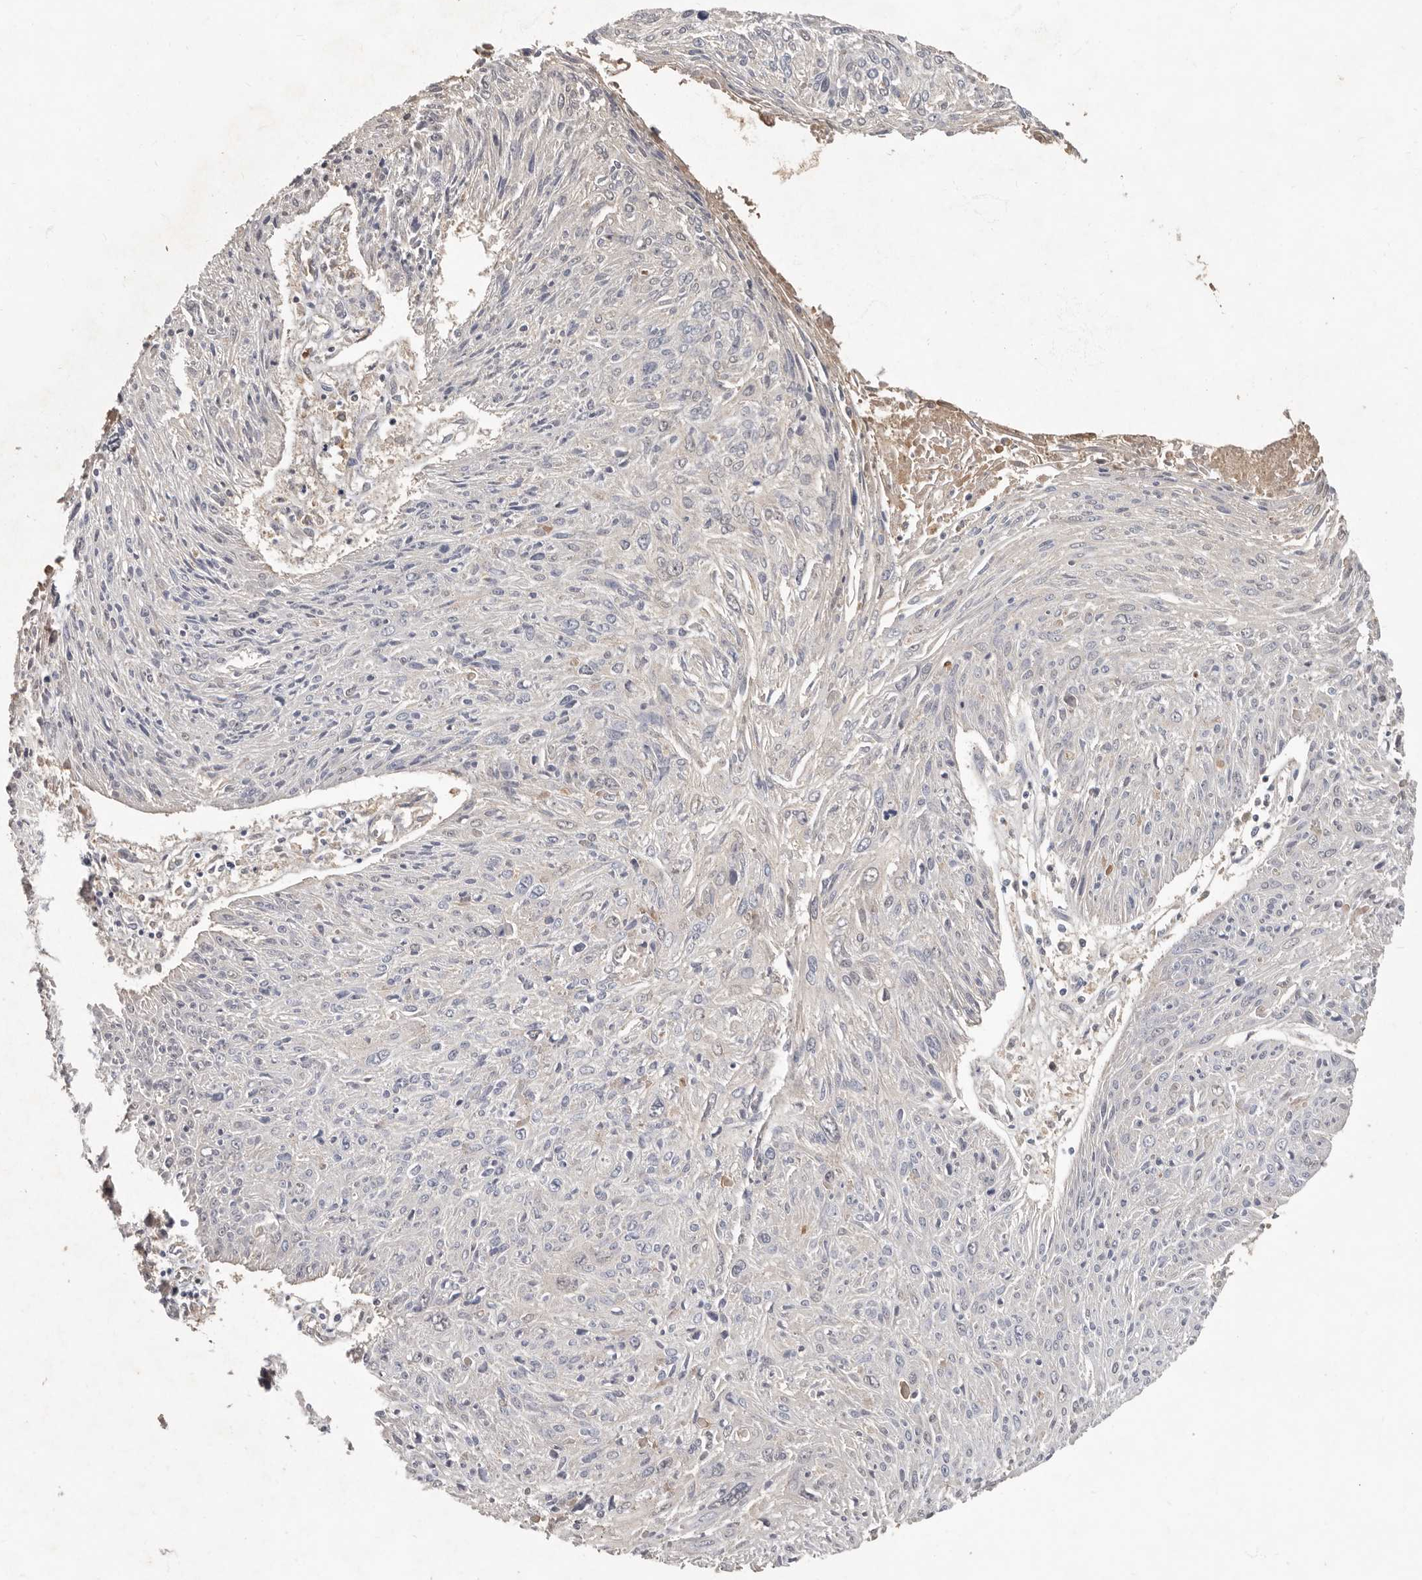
{"staining": {"intensity": "negative", "quantity": "none", "location": "none"}, "tissue": "cervical cancer", "cell_type": "Tumor cells", "image_type": "cancer", "snomed": [{"axis": "morphology", "description": "Squamous cell carcinoma, NOS"}, {"axis": "topography", "description": "Cervix"}], "caption": "Squamous cell carcinoma (cervical) was stained to show a protein in brown. There is no significant positivity in tumor cells. (IHC, brightfield microscopy, high magnification).", "gene": "KIF26B", "patient": {"sex": "female", "age": 51}}